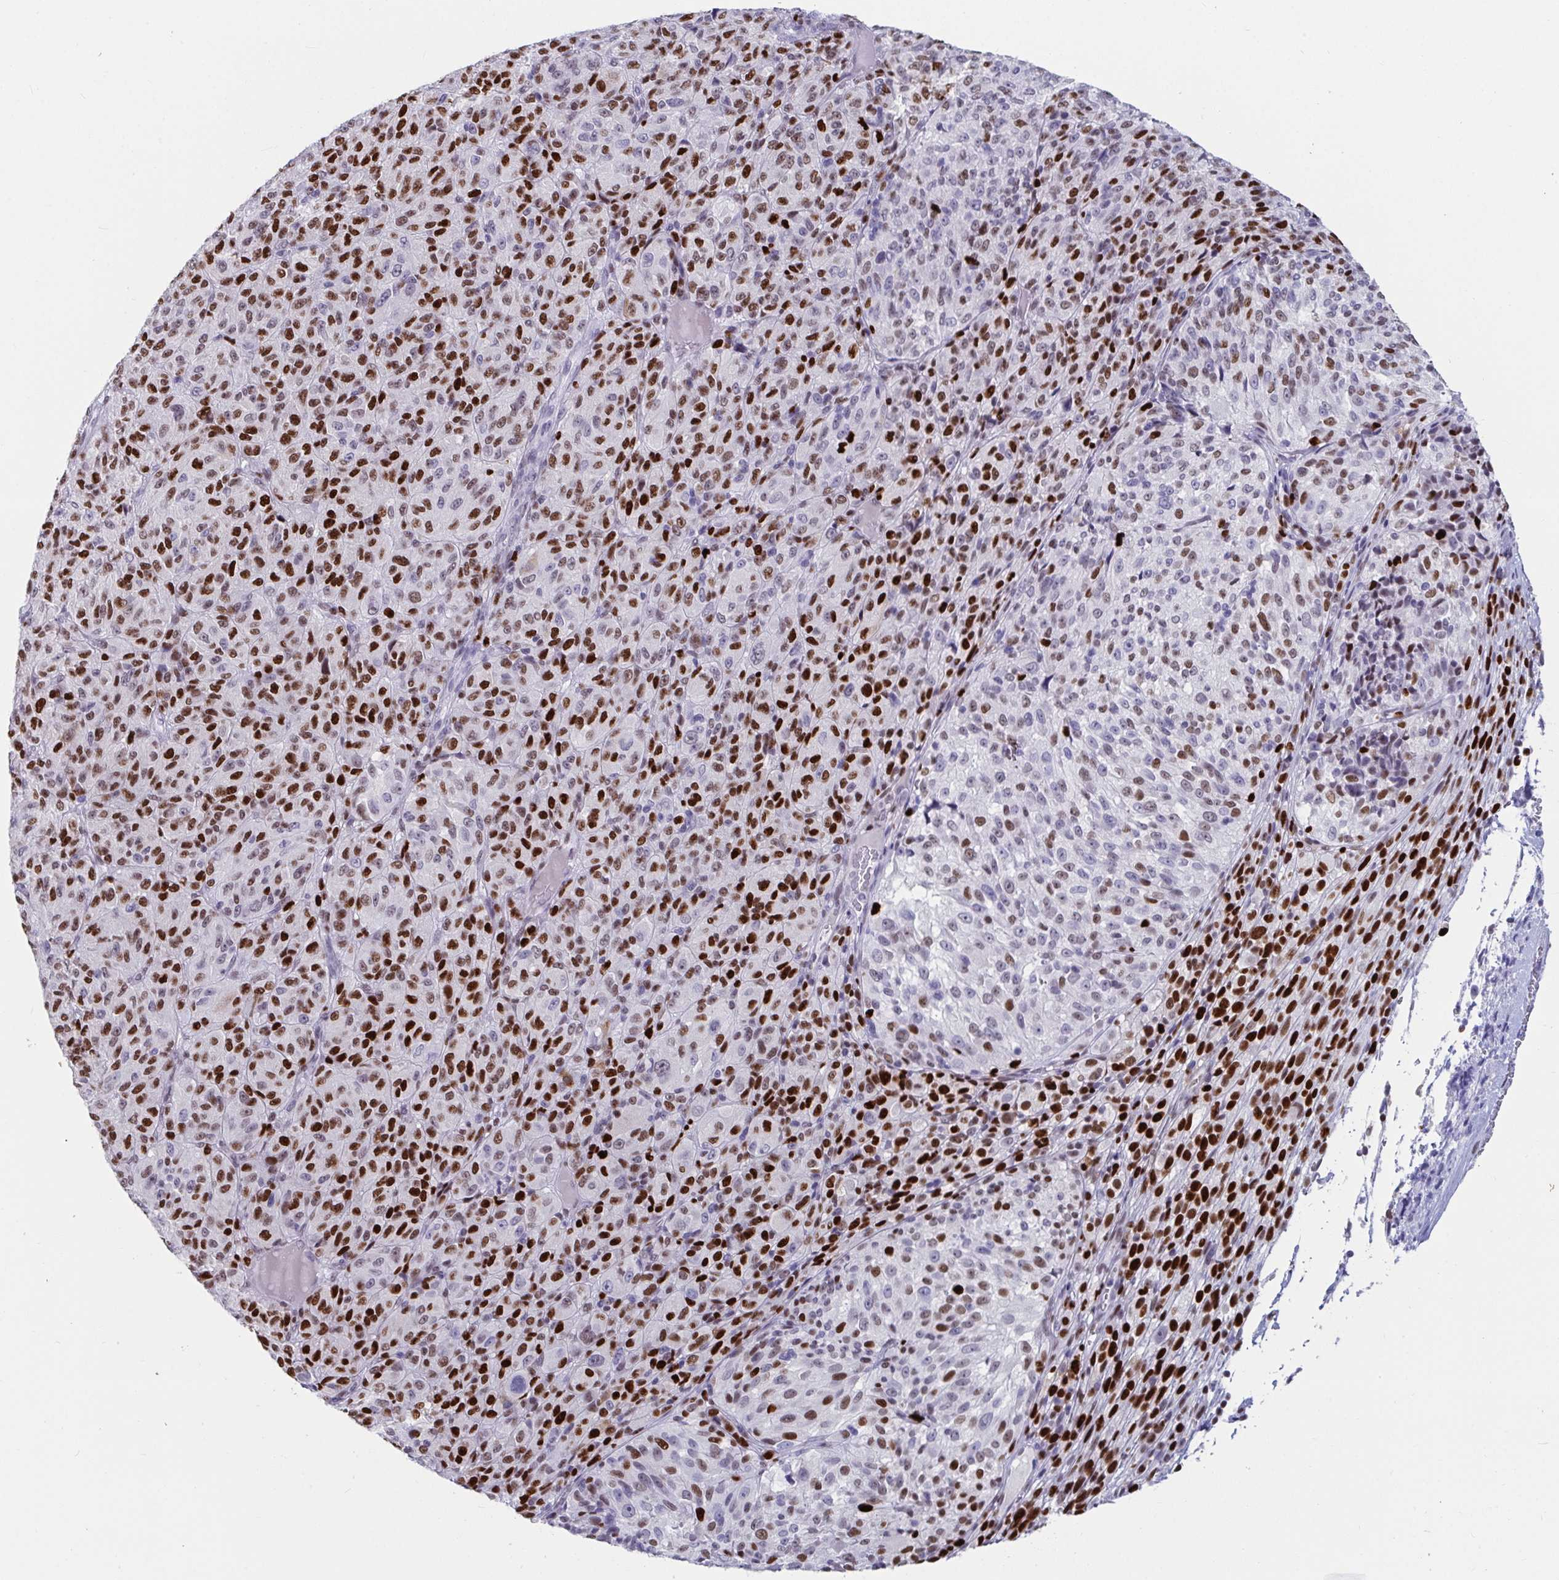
{"staining": {"intensity": "strong", "quantity": "25%-75%", "location": "nuclear"}, "tissue": "melanoma", "cell_type": "Tumor cells", "image_type": "cancer", "snomed": [{"axis": "morphology", "description": "Malignant melanoma, Metastatic site"}, {"axis": "topography", "description": "Brain"}], "caption": "IHC micrograph of human malignant melanoma (metastatic site) stained for a protein (brown), which exhibits high levels of strong nuclear positivity in about 25%-75% of tumor cells.", "gene": "ZNF586", "patient": {"sex": "female", "age": 56}}